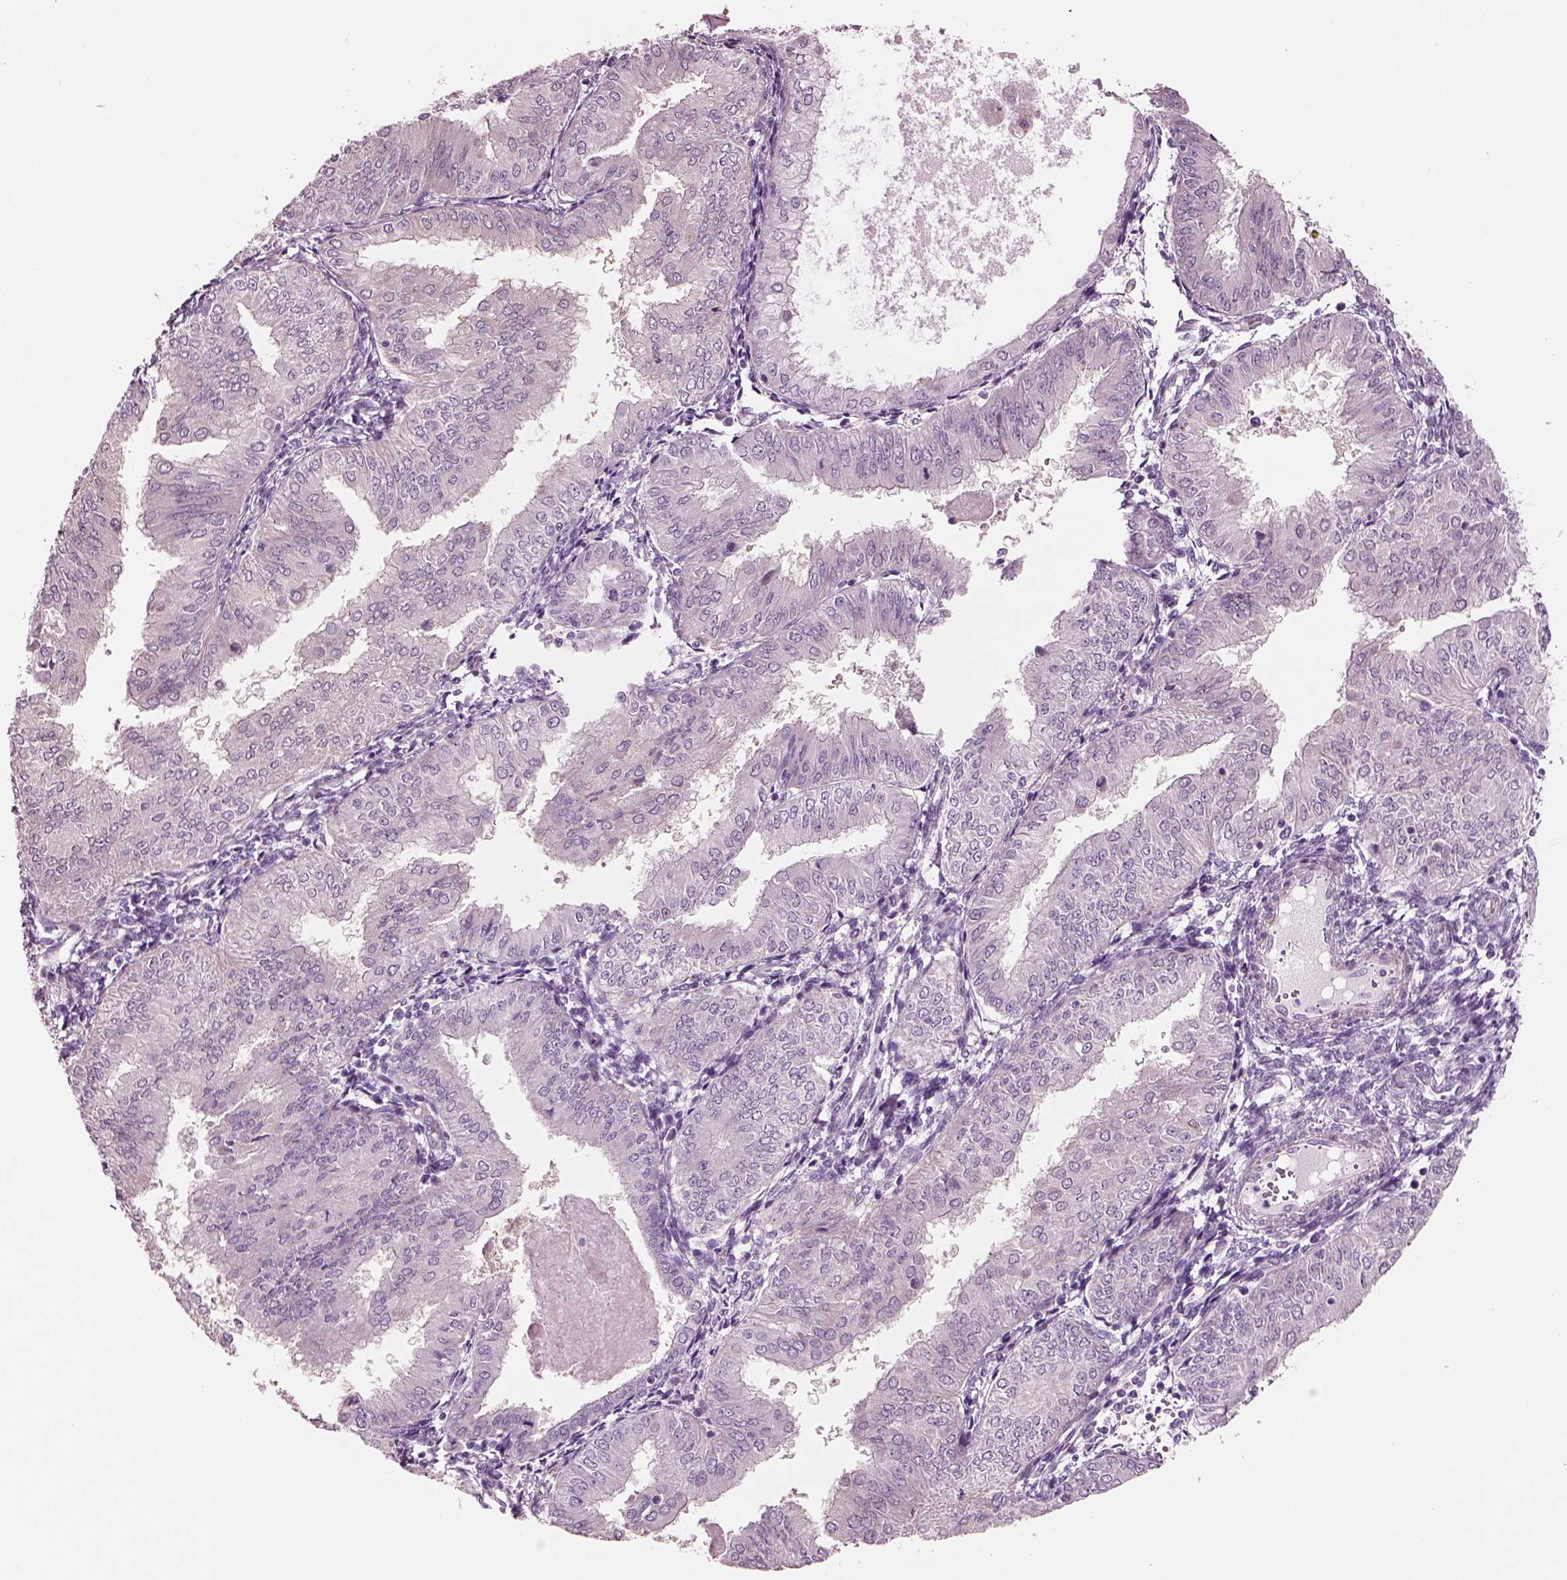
{"staining": {"intensity": "negative", "quantity": "none", "location": "none"}, "tissue": "endometrial cancer", "cell_type": "Tumor cells", "image_type": "cancer", "snomed": [{"axis": "morphology", "description": "Adenocarcinoma, NOS"}, {"axis": "topography", "description": "Endometrium"}], "caption": "Immunohistochemistry (IHC) histopathology image of neoplastic tissue: human endometrial cancer (adenocarcinoma) stained with DAB displays no significant protein staining in tumor cells. Nuclei are stained in blue.", "gene": "SCML2", "patient": {"sex": "female", "age": 53}}